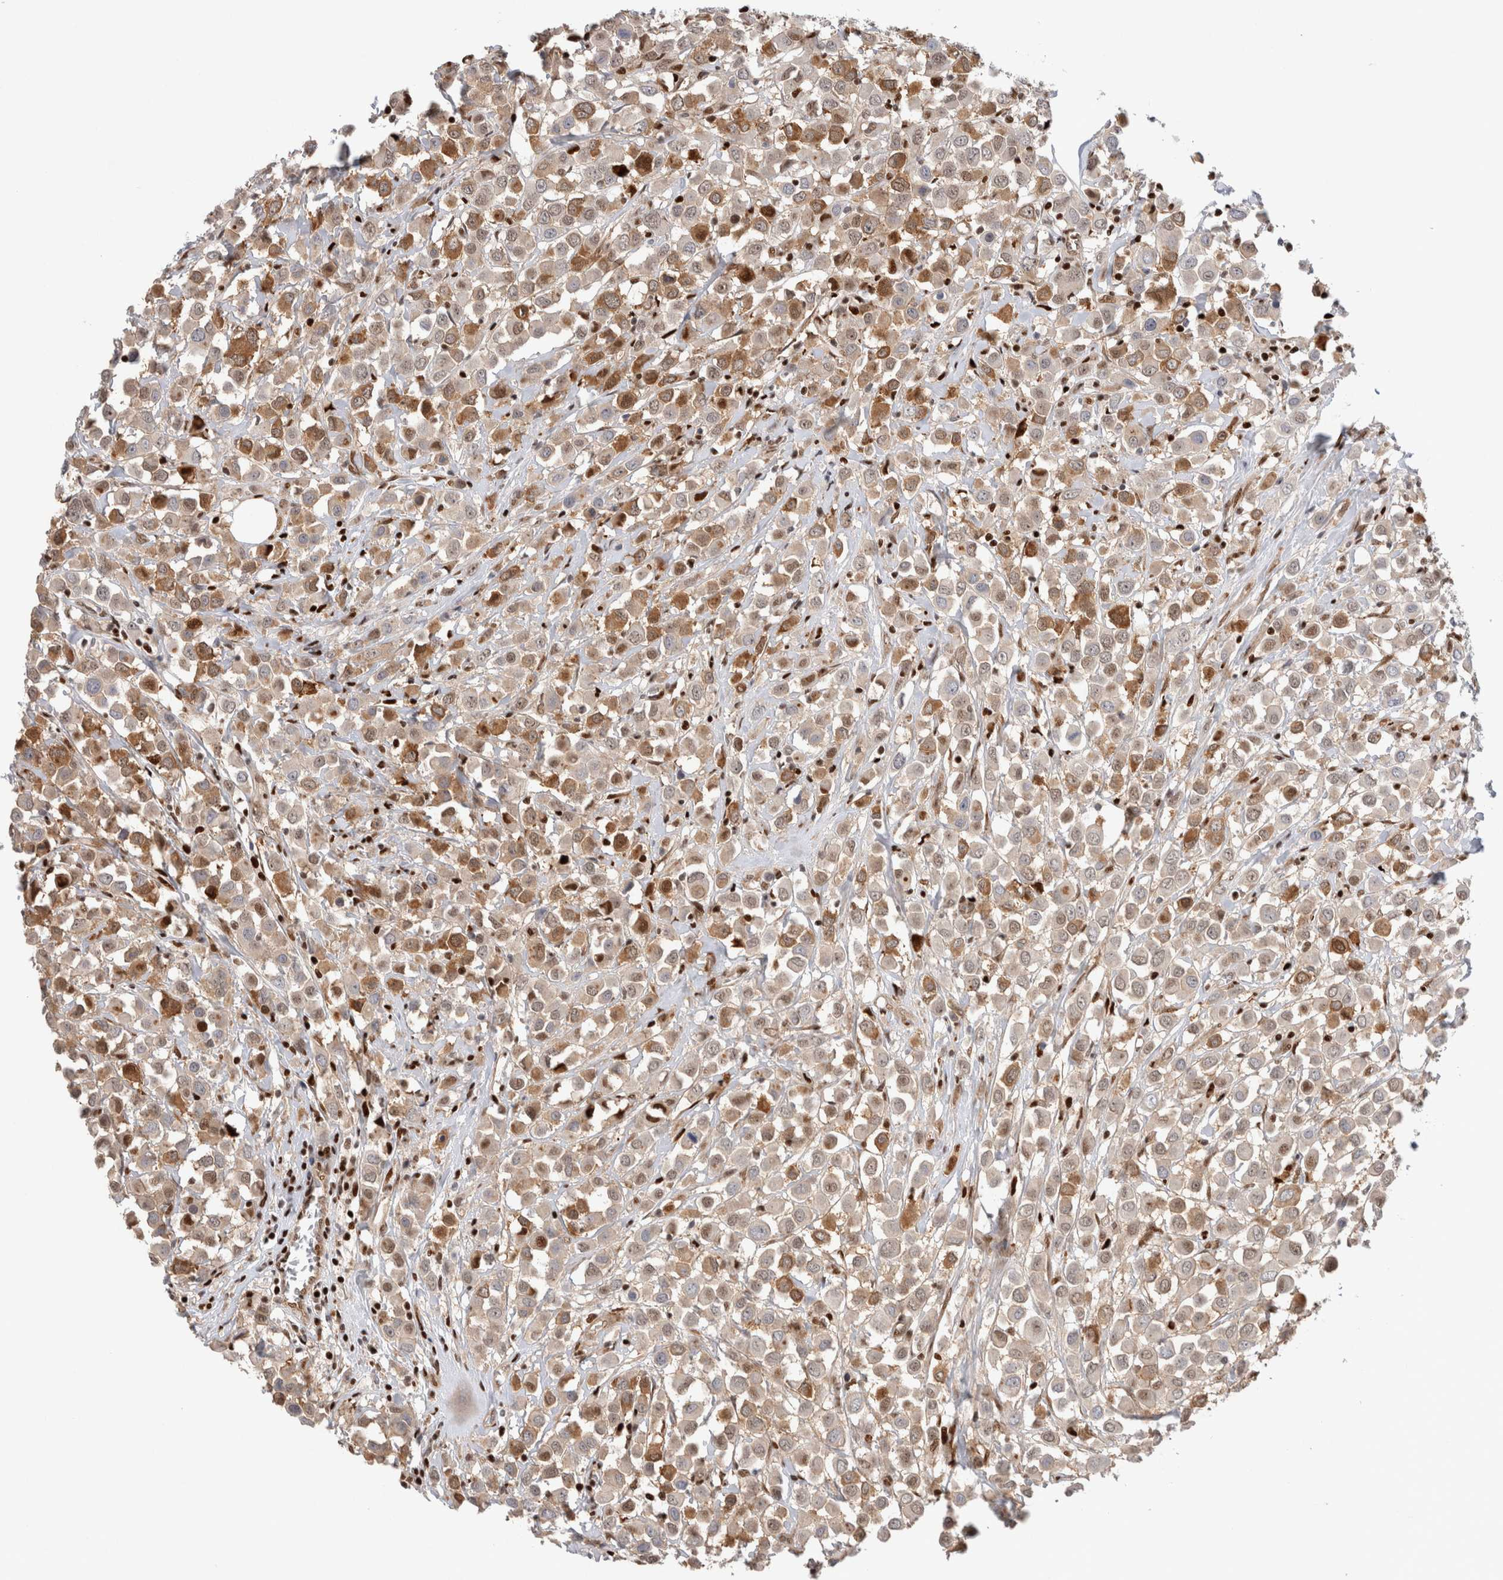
{"staining": {"intensity": "moderate", "quantity": ">75%", "location": "cytoplasmic/membranous,nuclear"}, "tissue": "breast cancer", "cell_type": "Tumor cells", "image_type": "cancer", "snomed": [{"axis": "morphology", "description": "Duct carcinoma"}, {"axis": "topography", "description": "Breast"}], "caption": "An image of breast cancer stained for a protein reveals moderate cytoplasmic/membranous and nuclear brown staining in tumor cells. (DAB (3,3'-diaminobenzidine) IHC, brown staining for protein, blue staining for nuclei).", "gene": "TCF4", "patient": {"sex": "female", "age": 61}}